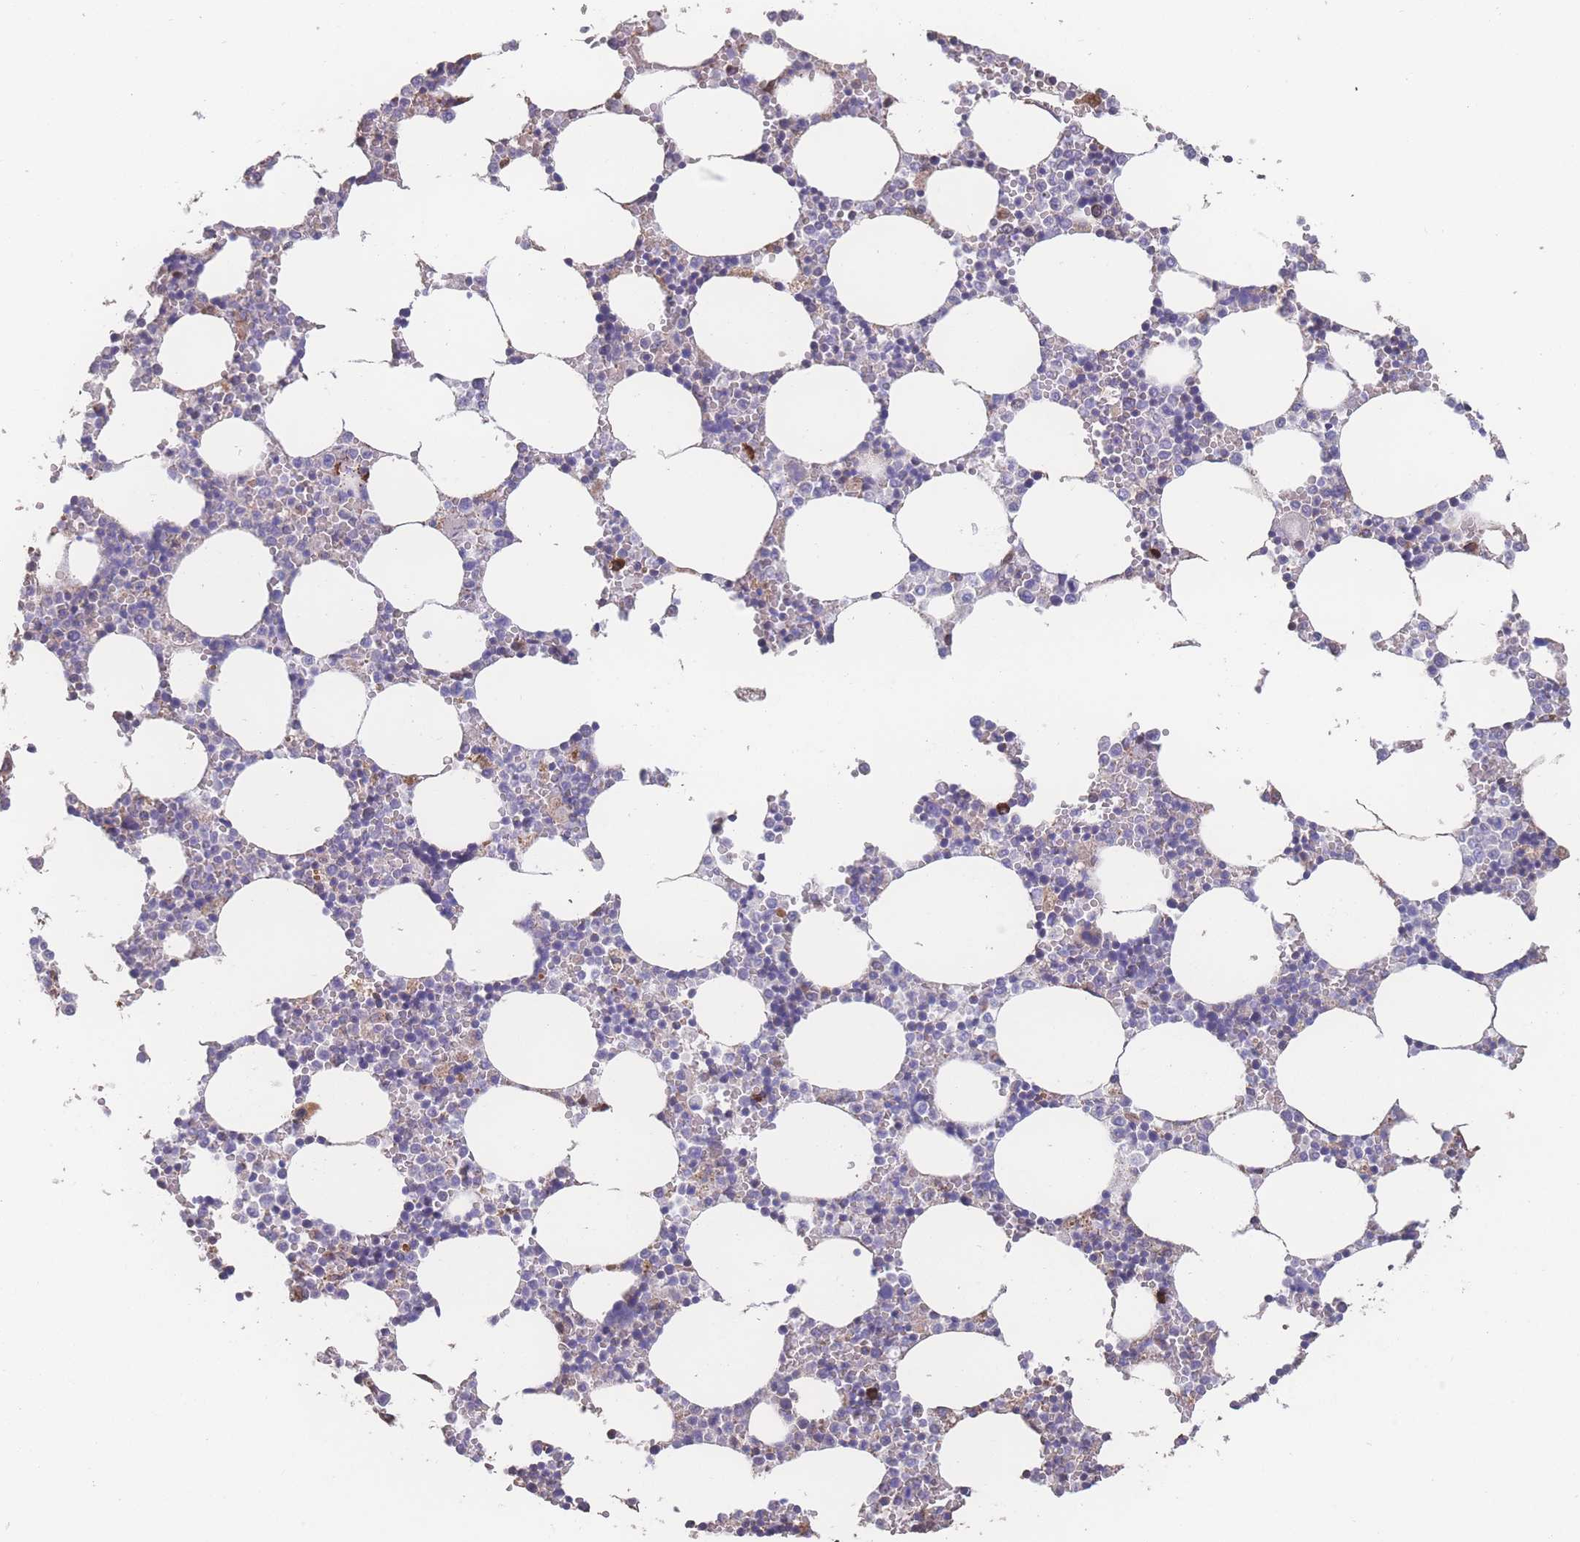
{"staining": {"intensity": "moderate", "quantity": "25%-75%", "location": "cytoplasmic/membranous"}, "tissue": "bone marrow", "cell_type": "Hematopoietic cells", "image_type": "normal", "snomed": [{"axis": "morphology", "description": "Normal tissue, NOS"}, {"axis": "topography", "description": "Bone marrow"}], "caption": "Immunohistochemistry (IHC) micrograph of benign bone marrow: bone marrow stained using IHC exhibits medium levels of moderate protein expression localized specifically in the cytoplasmic/membranous of hematopoietic cells, appearing as a cytoplasmic/membranous brown color.", "gene": "SGSM3", "patient": {"sex": "female", "age": 64}}